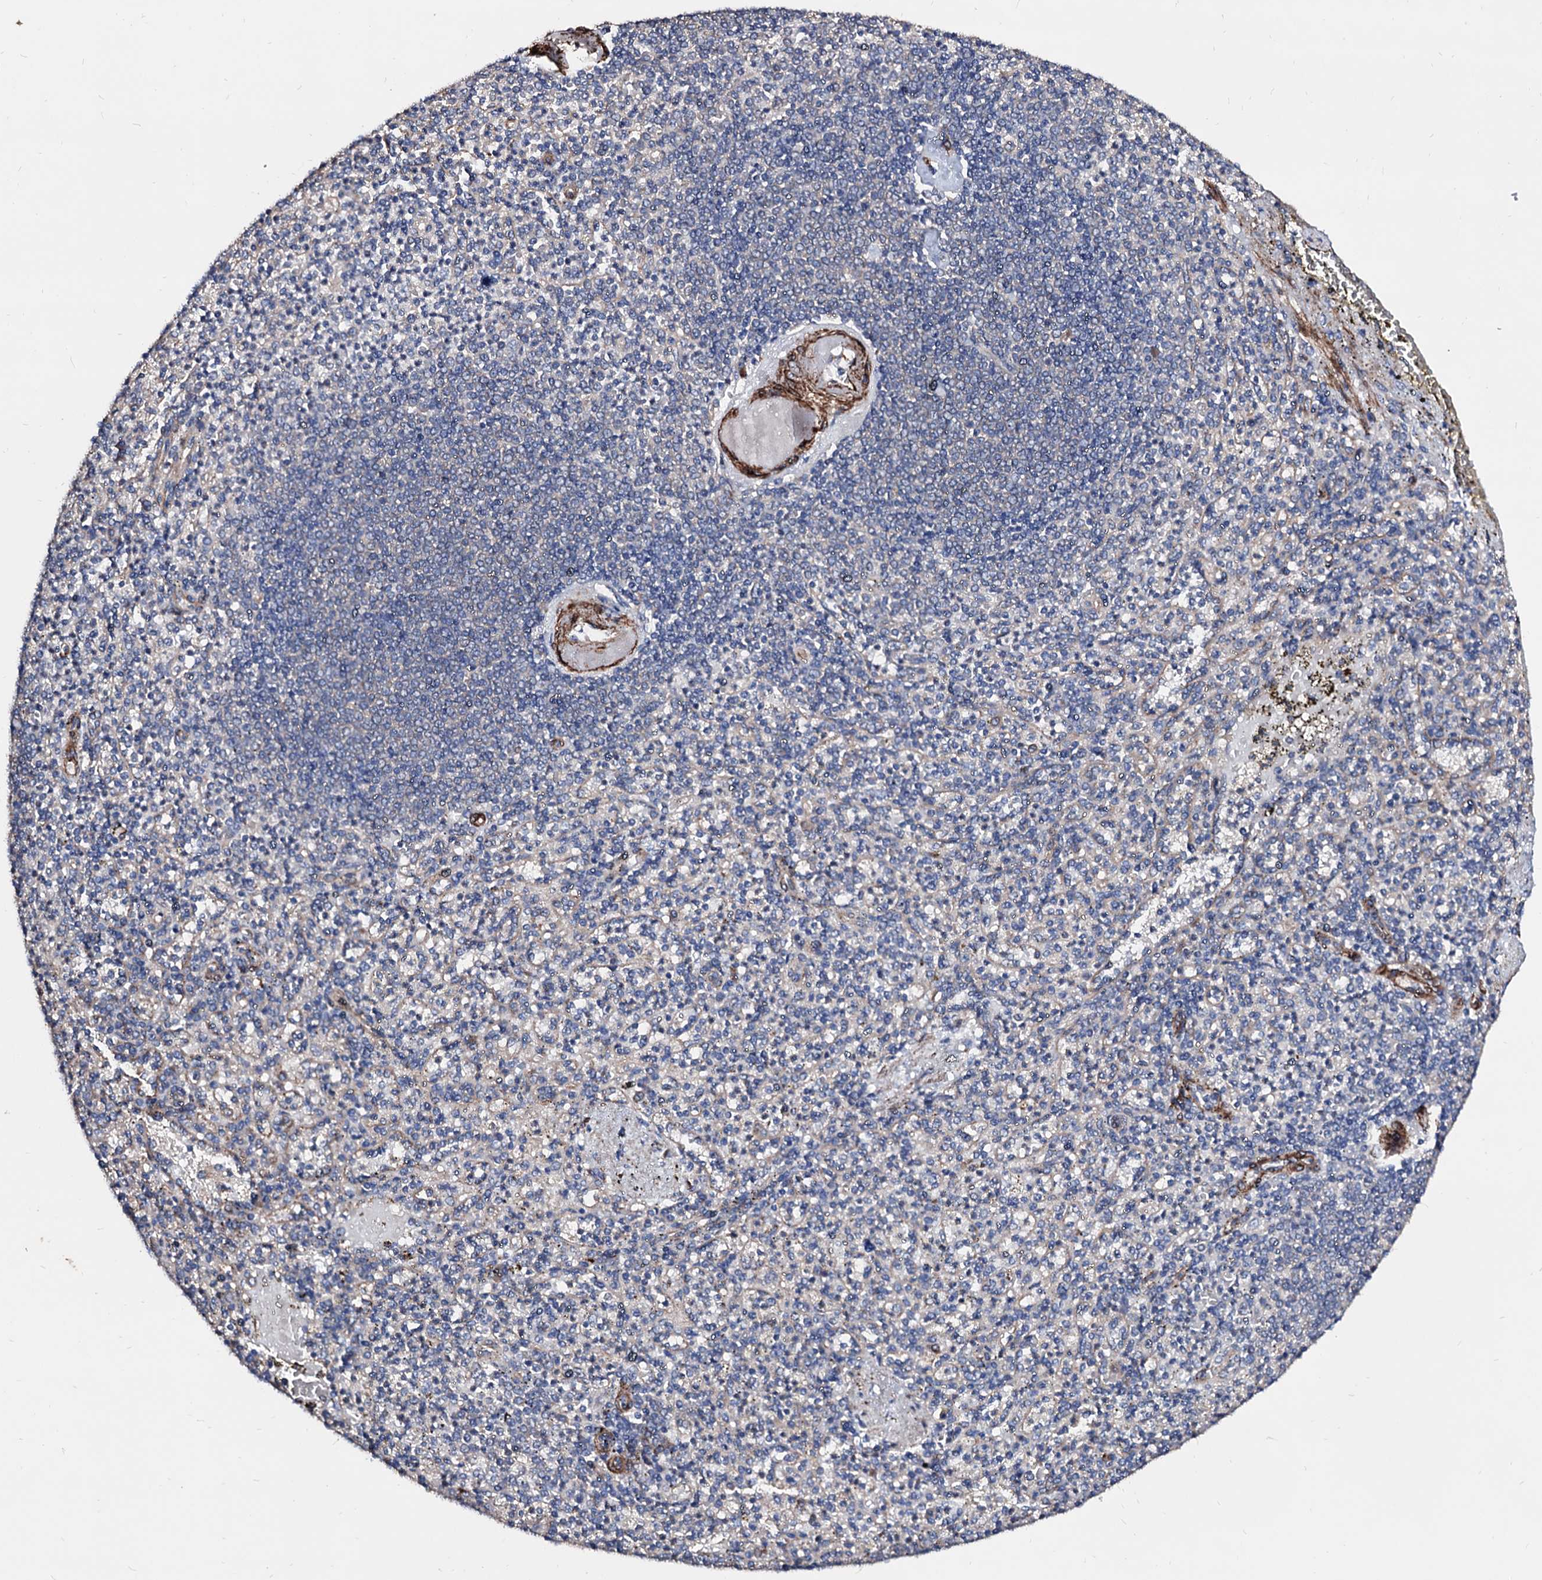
{"staining": {"intensity": "negative", "quantity": "none", "location": "none"}, "tissue": "spleen", "cell_type": "Cells in red pulp", "image_type": "normal", "snomed": [{"axis": "morphology", "description": "Normal tissue, NOS"}, {"axis": "topography", "description": "Spleen"}], "caption": "Protein analysis of normal spleen exhibits no significant positivity in cells in red pulp. (Stains: DAB (3,3'-diaminobenzidine) immunohistochemistry (IHC) with hematoxylin counter stain, Microscopy: brightfield microscopy at high magnification).", "gene": "WDR11", "patient": {"sex": "female", "age": 74}}